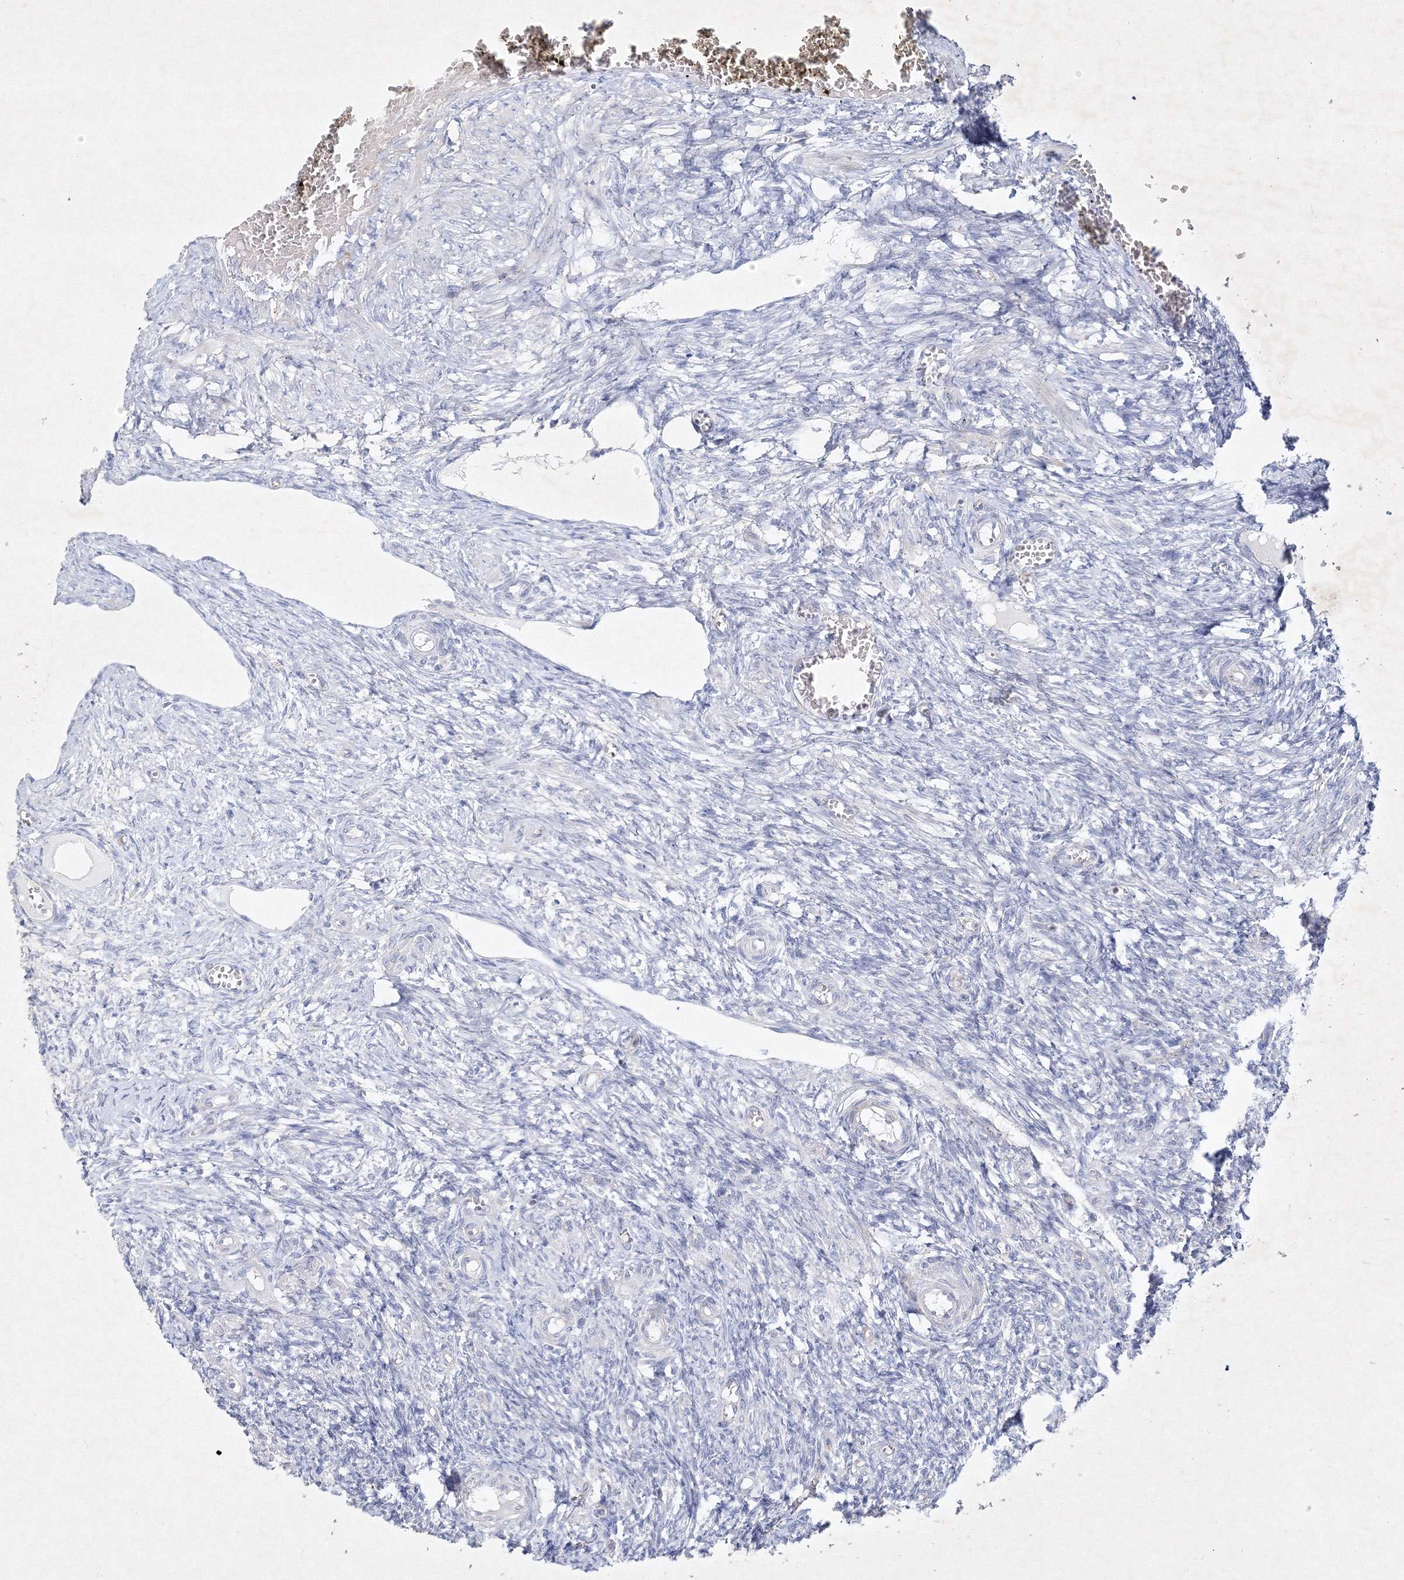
{"staining": {"intensity": "negative", "quantity": "none", "location": "none"}, "tissue": "ovary", "cell_type": "Ovarian stroma cells", "image_type": "normal", "snomed": [{"axis": "morphology", "description": "Normal tissue, NOS"}, {"axis": "topography", "description": "Ovary"}], "caption": "IHC histopathology image of unremarkable ovary: ovary stained with DAB reveals no significant protein expression in ovarian stroma cells.", "gene": "CXXC4", "patient": {"sex": "female", "age": 27}}